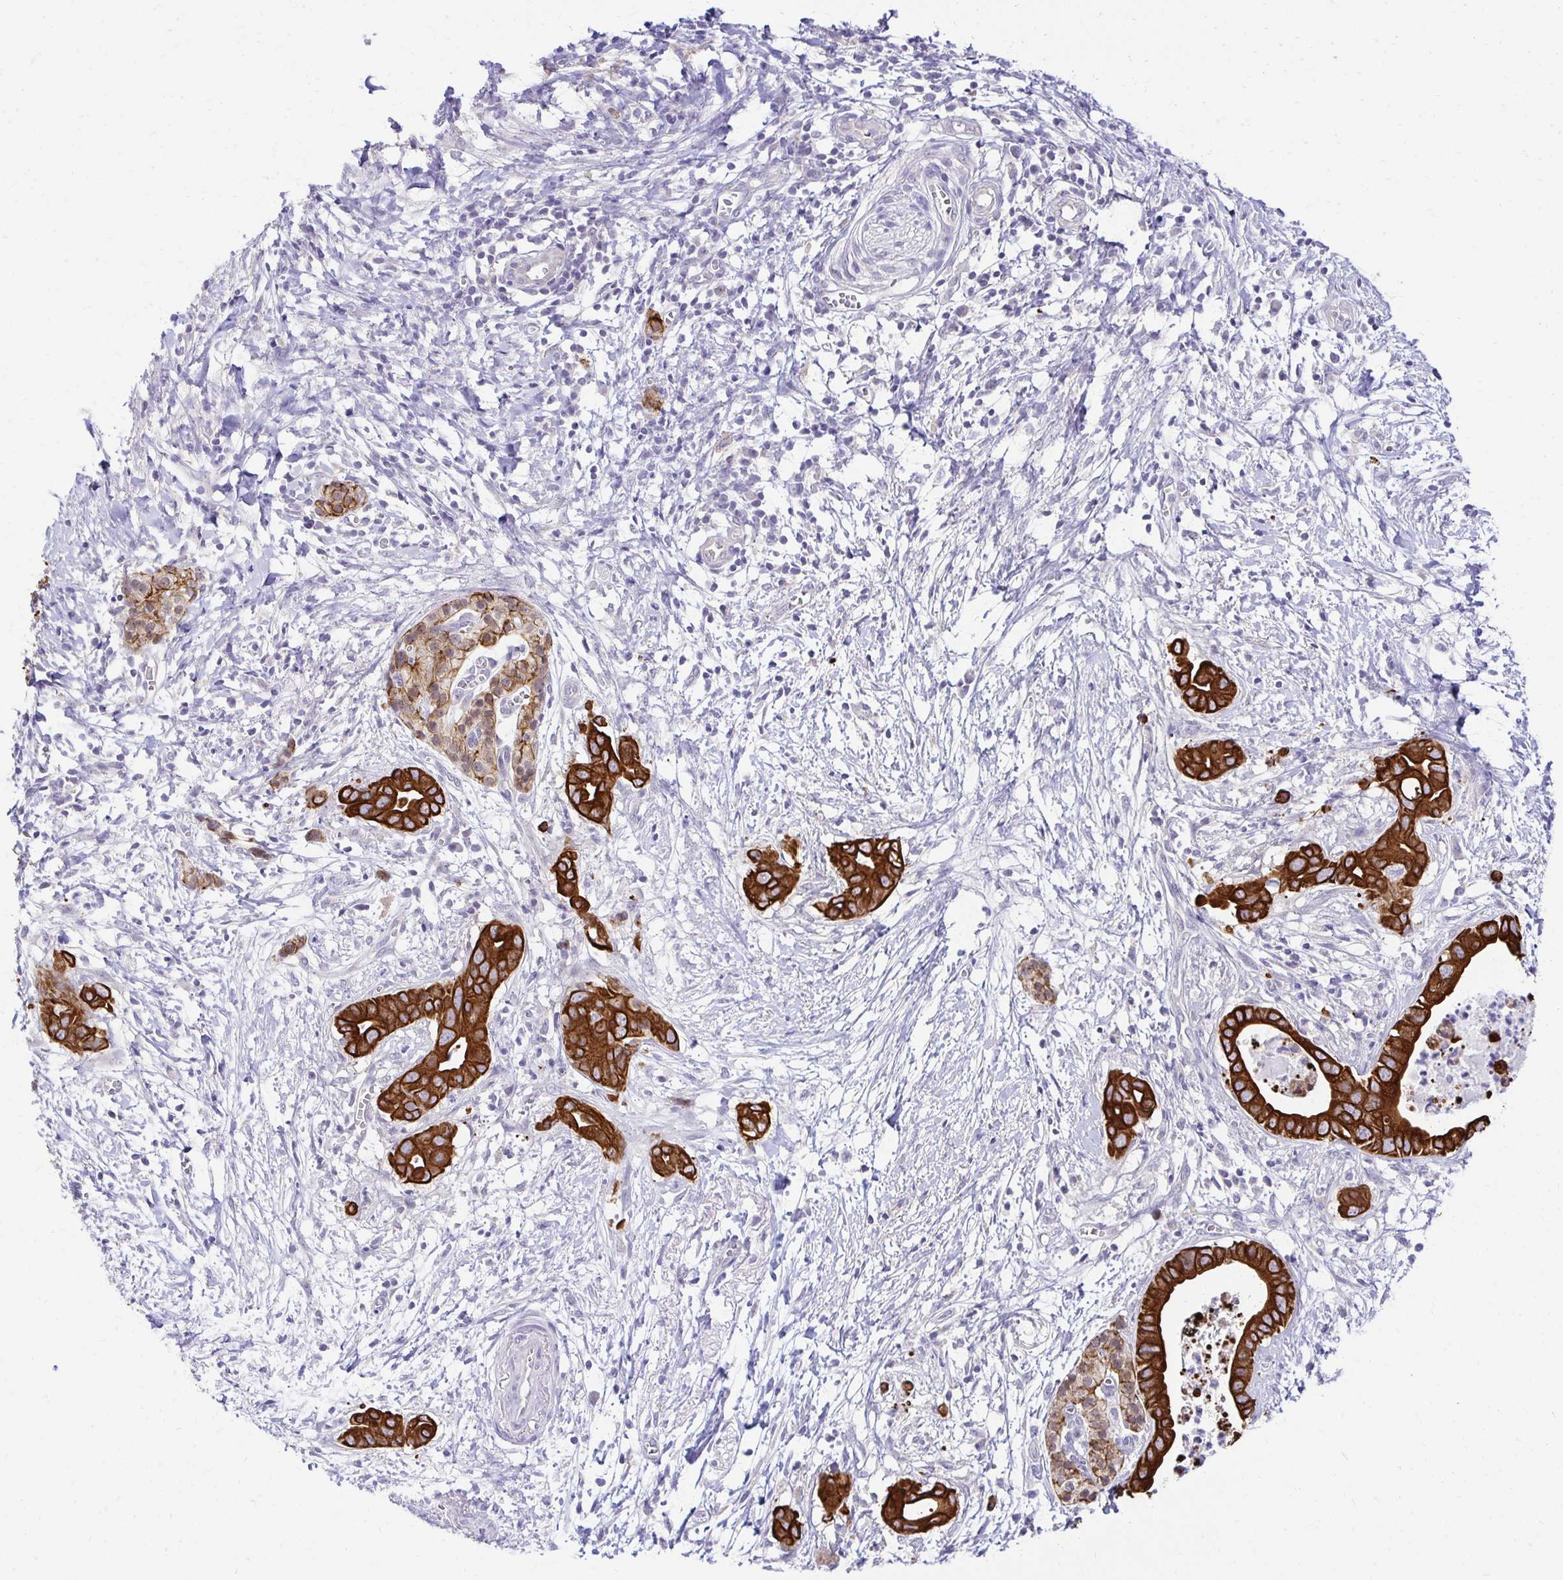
{"staining": {"intensity": "strong", "quantity": ">75%", "location": "cytoplasmic/membranous"}, "tissue": "pancreatic cancer", "cell_type": "Tumor cells", "image_type": "cancer", "snomed": [{"axis": "morphology", "description": "Adenocarcinoma, NOS"}, {"axis": "topography", "description": "Pancreas"}], "caption": "Brown immunohistochemical staining in human pancreatic adenocarcinoma shows strong cytoplasmic/membranous expression in about >75% of tumor cells. (DAB (3,3'-diaminobenzidine) = brown stain, brightfield microscopy at high magnification).", "gene": "C1QTNF2", "patient": {"sex": "male", "age": 61}}